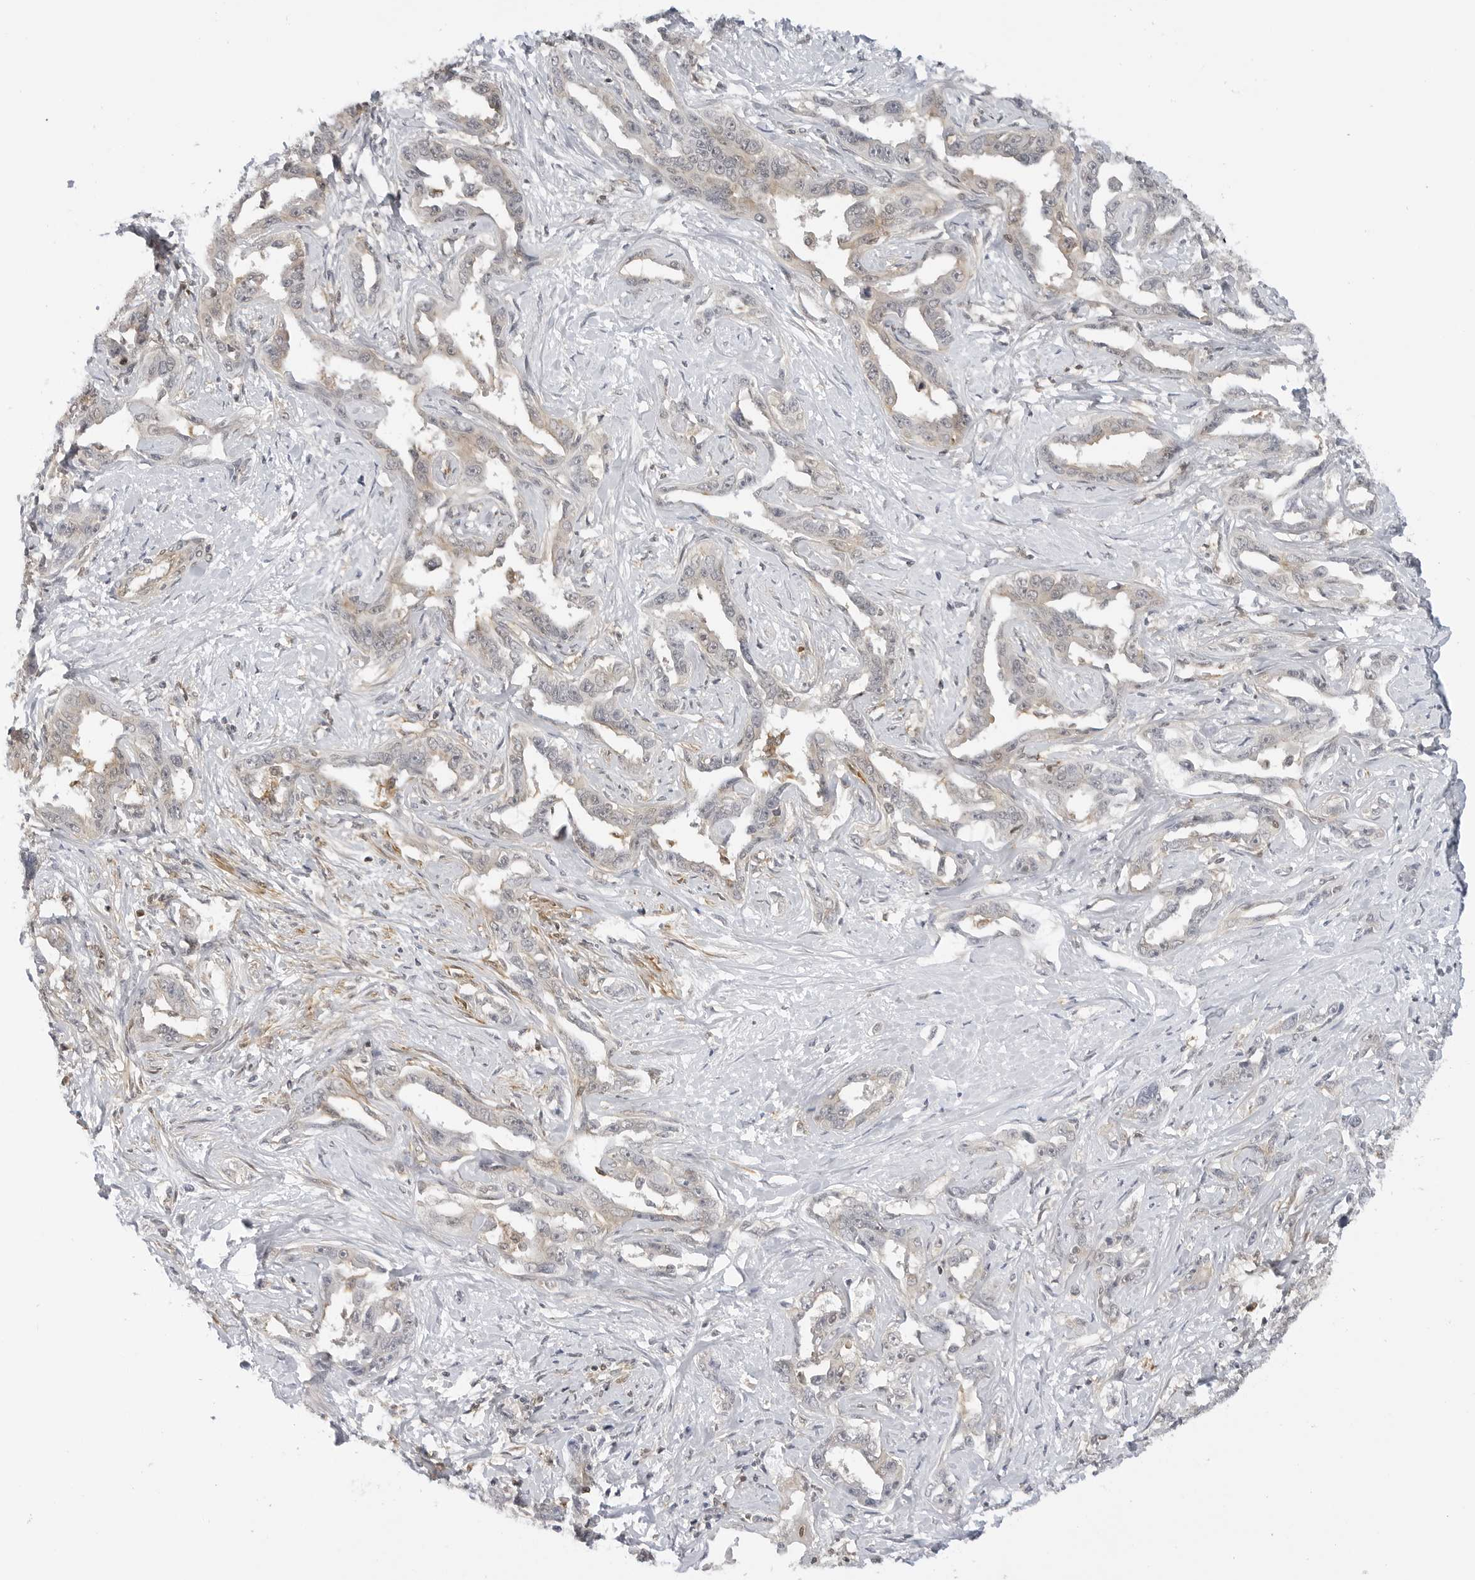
{"staining": {"intensity": "weak", "quantity": "<25%", "location": "cytoplasmic/membranous"}, "tissue": "liver cancer", "cell_type": "Tumor cells", "image_type": "cancer", "snomed": [{"axis": "morphology", "description": "Cholangiocarcinoma"}, {"axis": "topography", "description": "Liver"}], "caption": "This is a photomicrograph of IHC staining of liver cancer, which shows no expression in tumor cells.", "gene": "MAP2K5", "patient": {"sex": "male", "age": 59}}